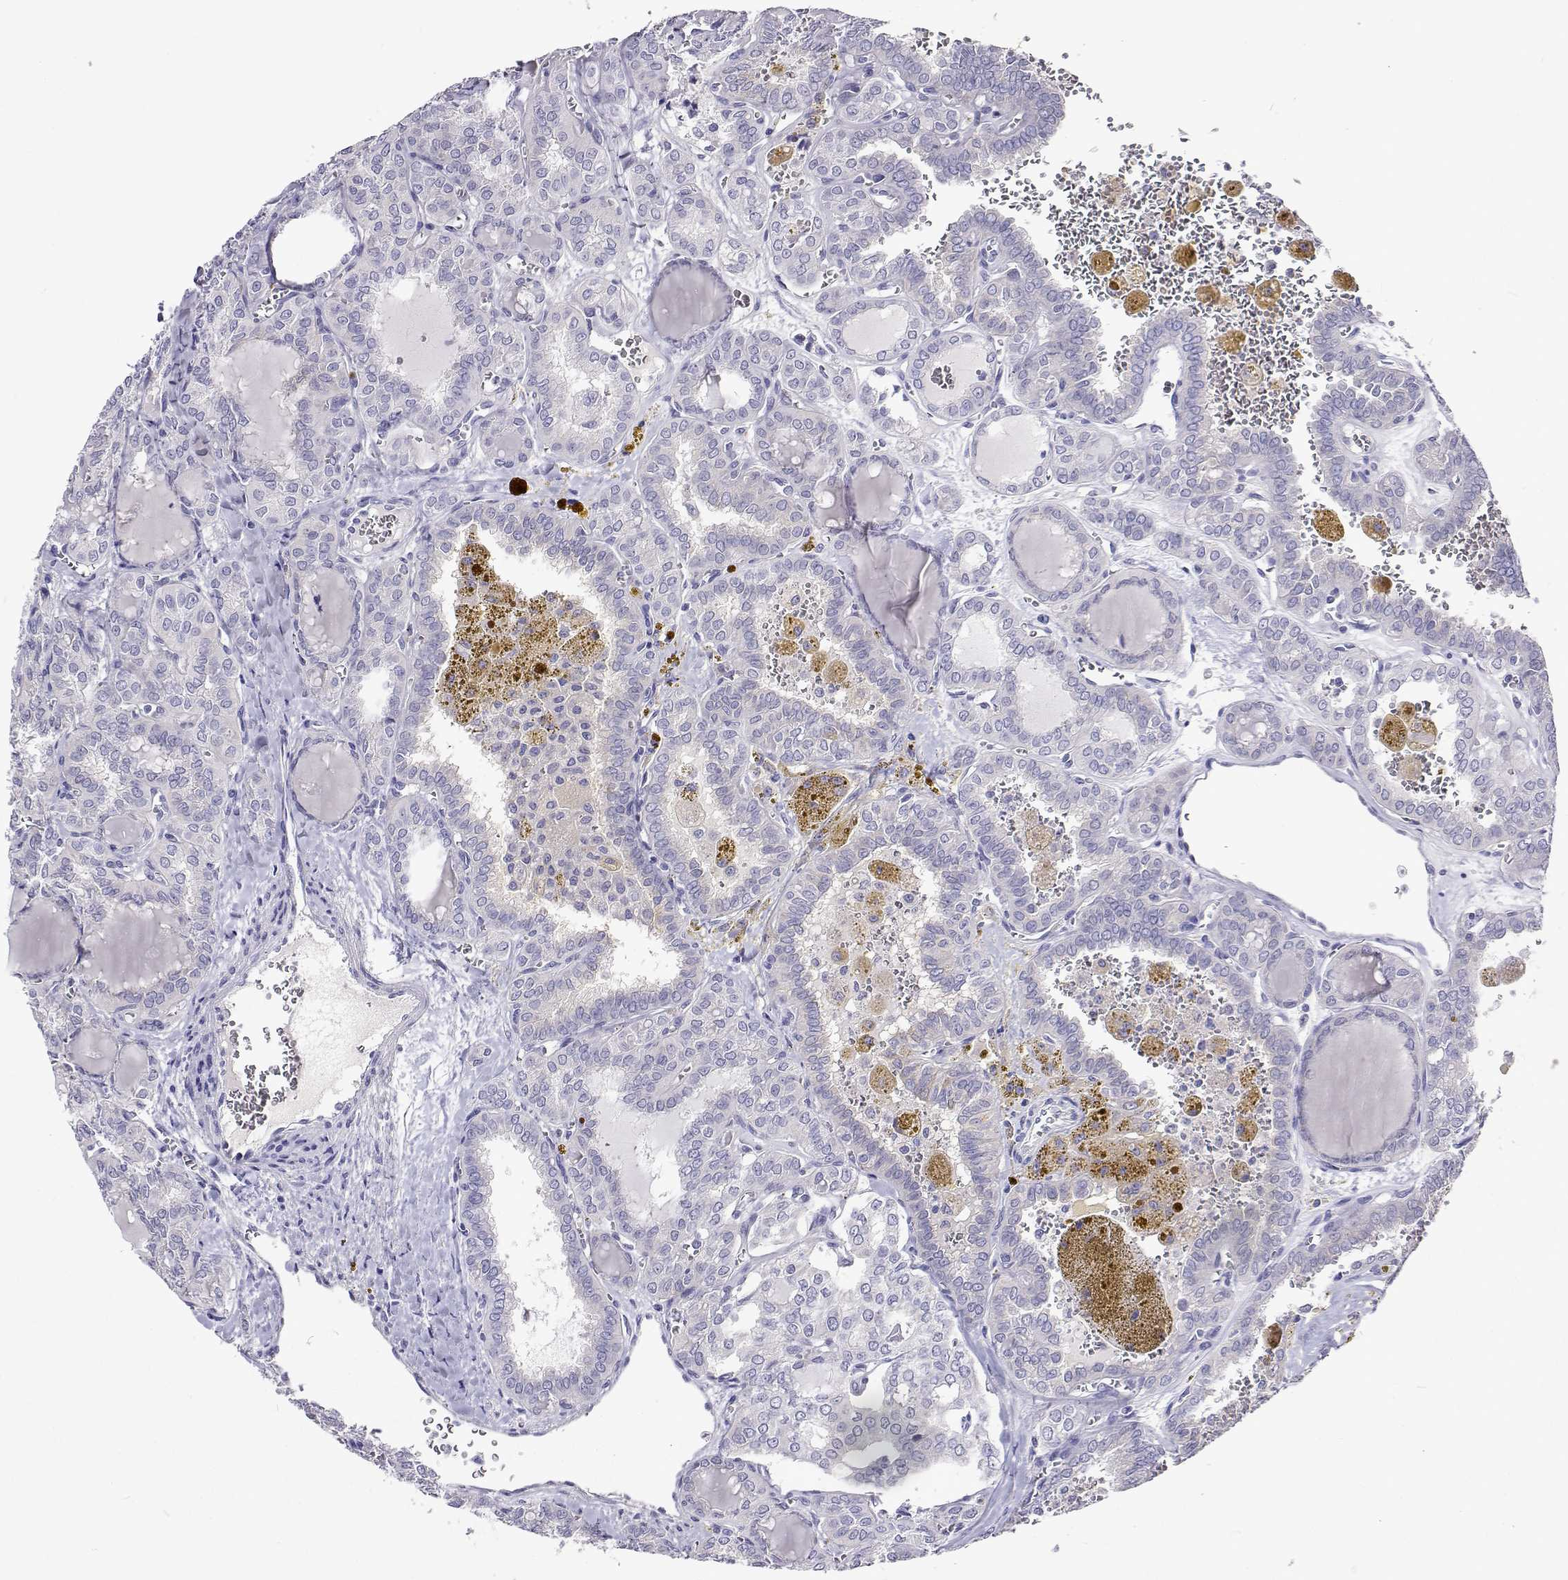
{"staining": {"intensity": "negative", "quantity": "none", "location": "none"}, "tissue": "thyroid cancer", "cell_type": "Tumor cells", "image_type": "cancer", "snomed": [{"axis": "morphology", "description": "Papillary adenocarcinoma, NOS"}, {"axis": "topography", "description": "Thyroid gland"}], "caption": "An immunohistochemistry micrograph of papillary adenocarcinoma (thyroid) is shown. There is no staining in tumor cells of papillary adenocarcinoma (thyroid).", "gene": "LHFPL7", "patient": {"sex": "female", "age": 41}}